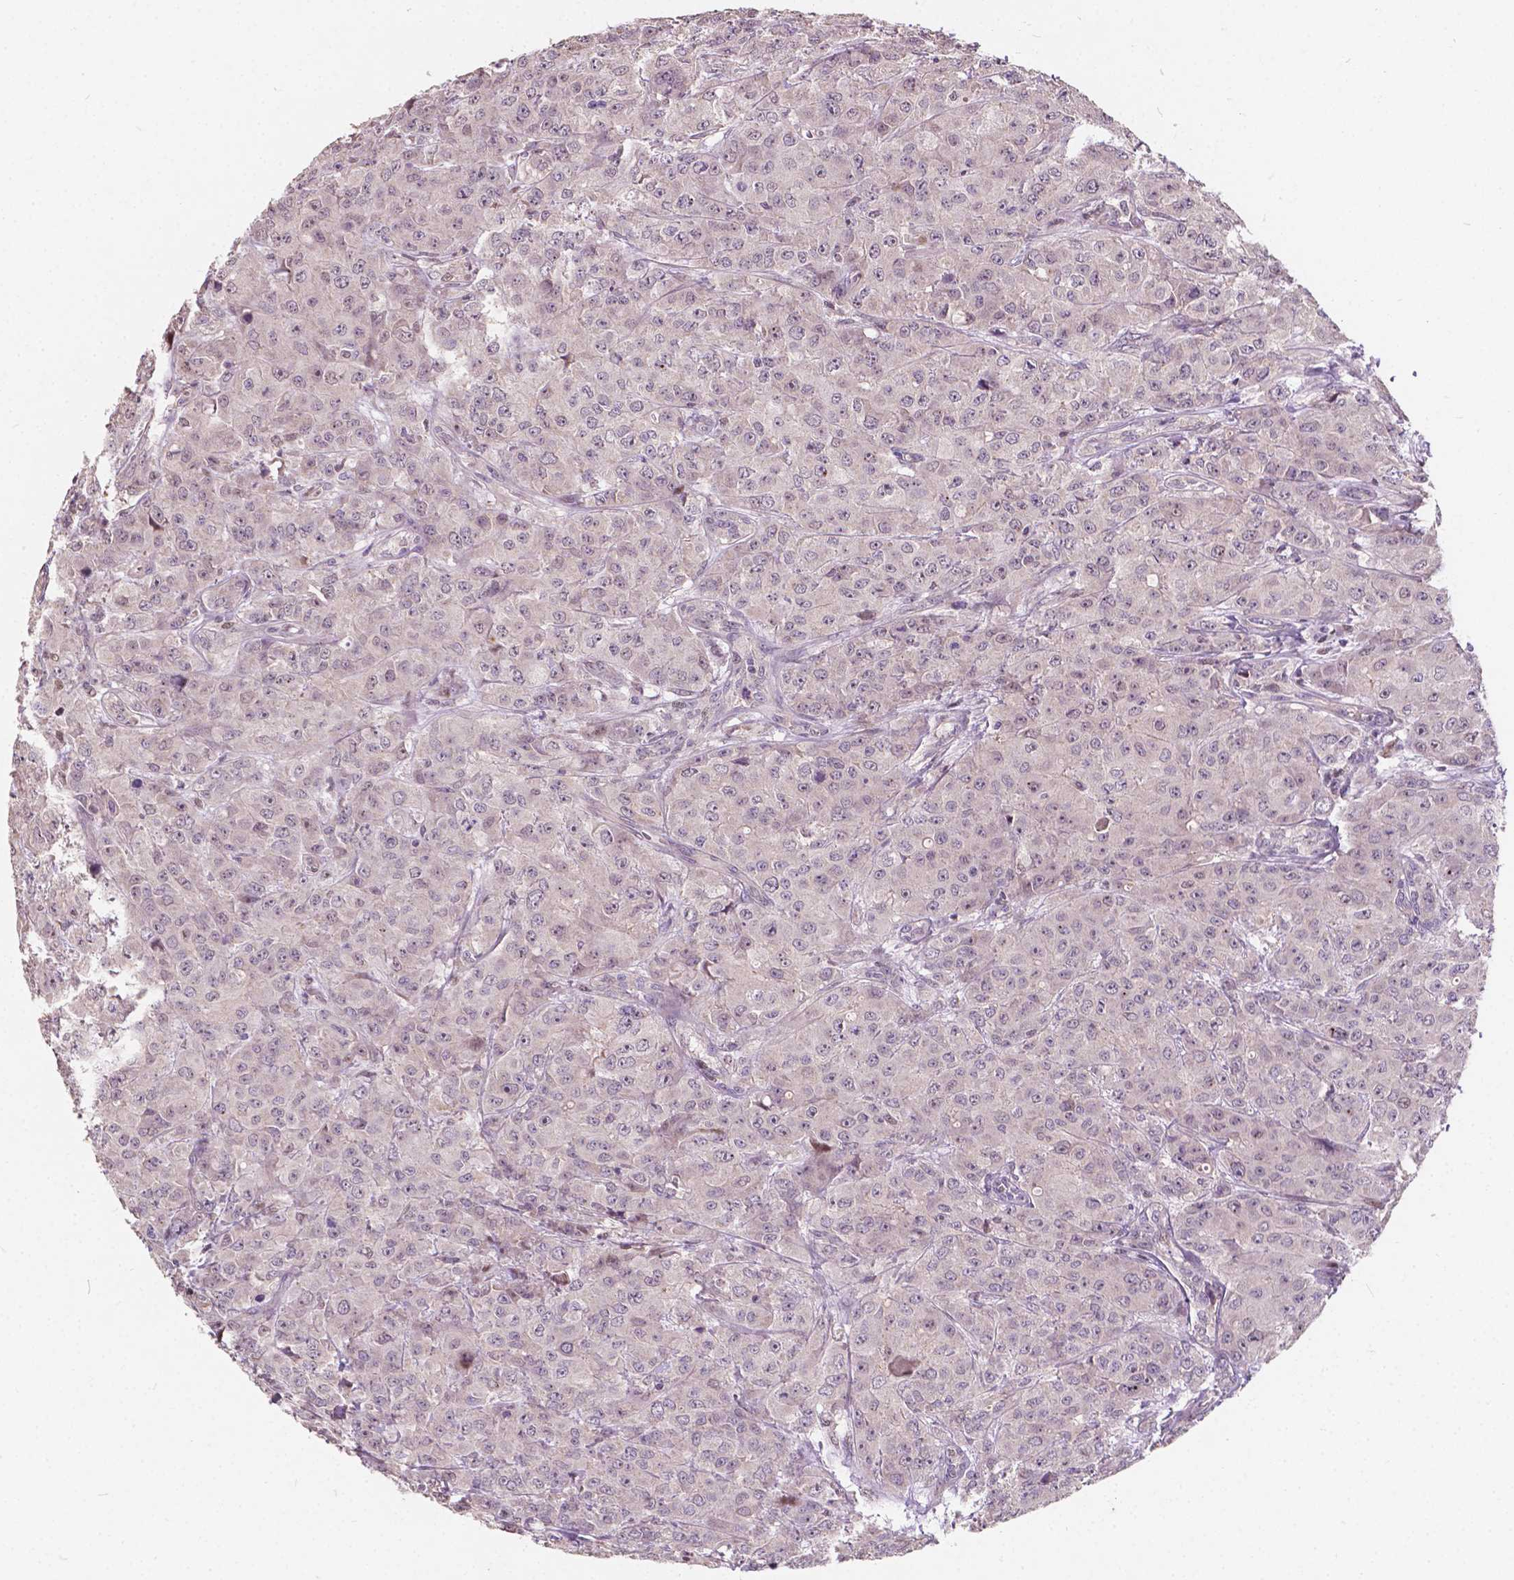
{"staining": {"intensity": "weak", "quantity": "<25%", "location": "nuclear"}, "tissue": "breast cancer", "cell_type": "Tumor cells", "image_type": "cancer", "snomed": [{"axis": "morphology", "description": "Normal tissue, NOS"}, {"axis": "morphology", "description": "Duct carcinoma"}, {"axis": "topography", "description": "Breast"}], "caption": "Immunohistochemistry photomicrograph of human intraductal carcinoma (breast) stained for a protein (brown), which exhibits no expression in tumor cells. Brightfield microscopy of immunohistochemistry (IHC) stained with DAB (brown) and hematoxylin (blue), captured at high magnification.", "gene": "DUSP16", "patient": {"sex": "female", "age": 43}}